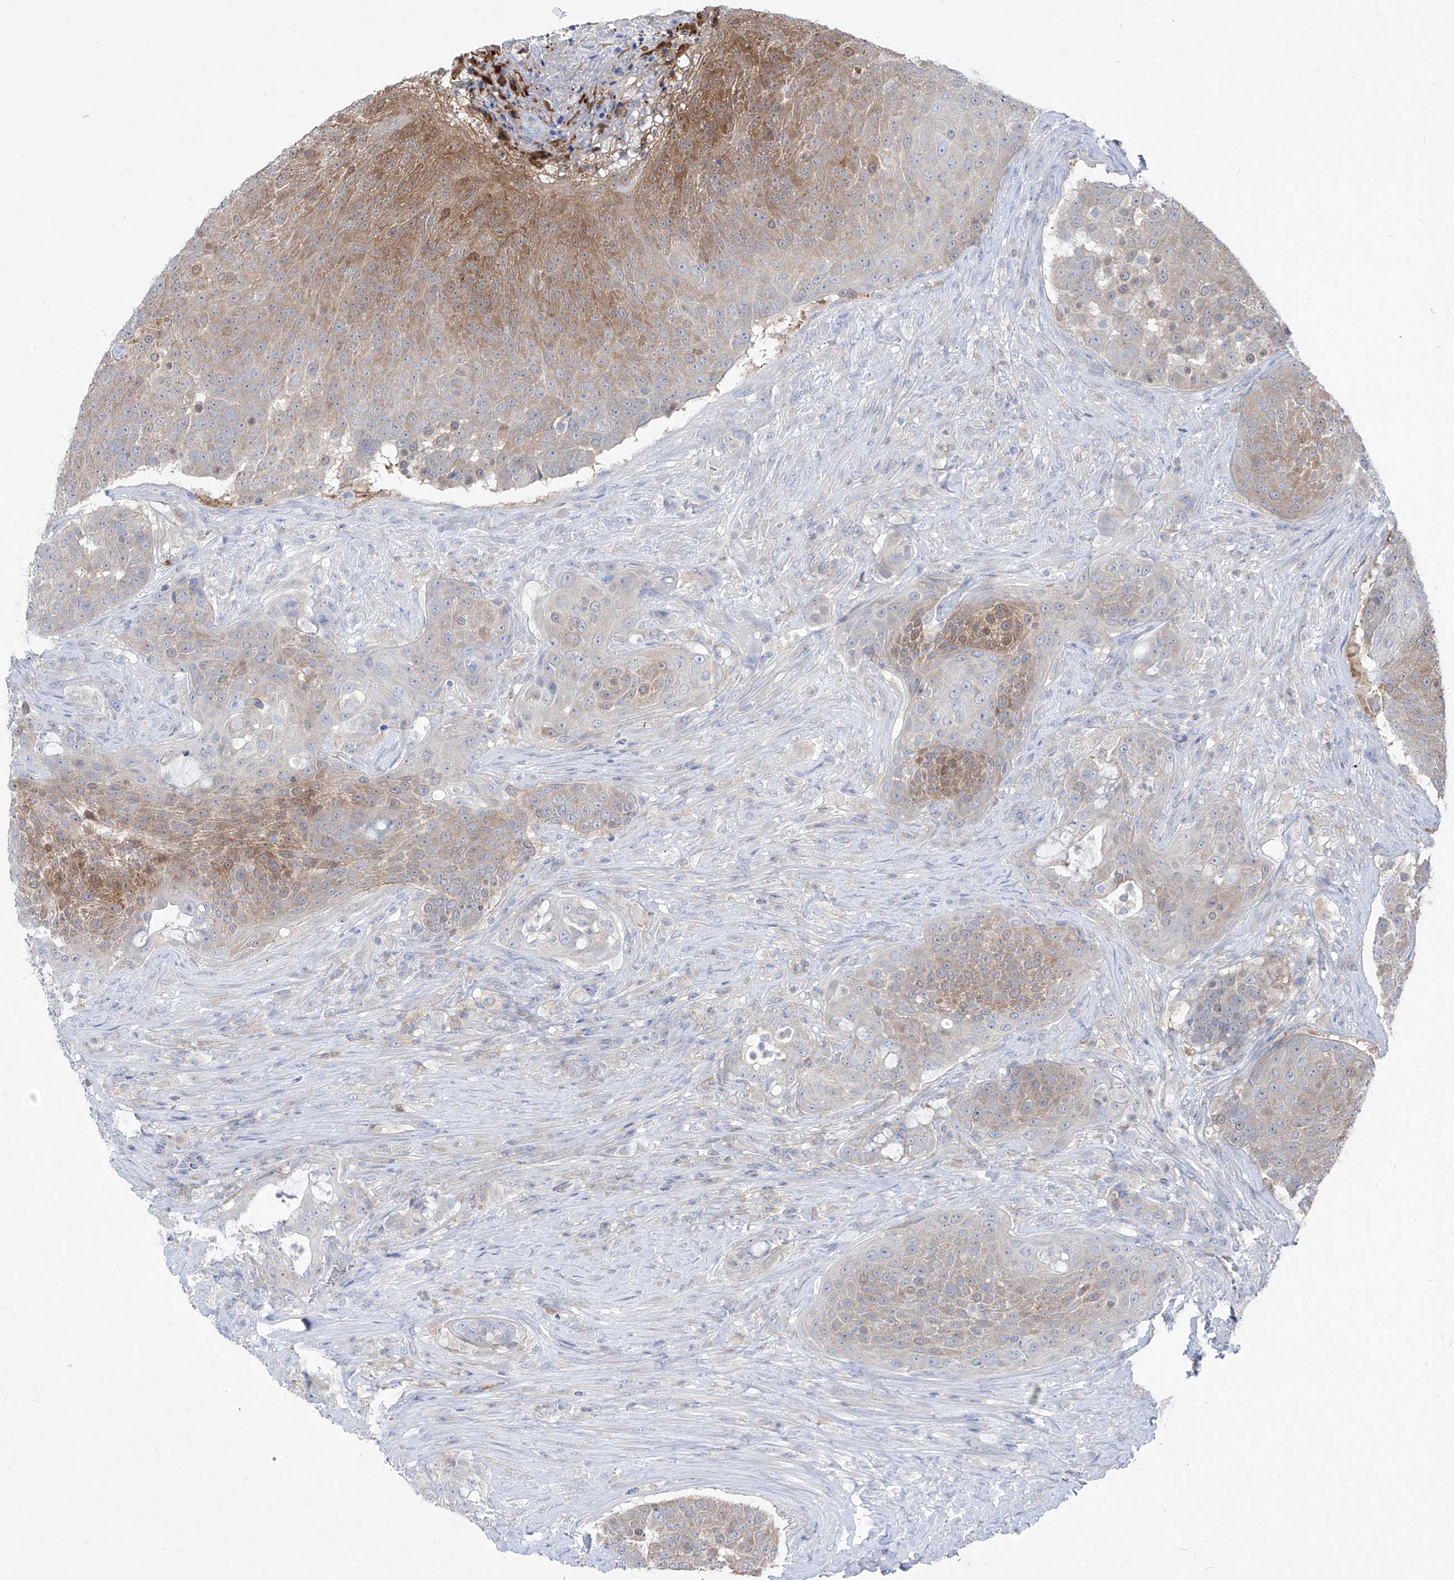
{"staining": {"intensity": "moderate", "quantity": "25%-75%", "location": "cytoplasmic/membranous"}, "tissue": "urothelial cancer", "cell_type": "Tumor cells", "image_type": "cancer", "snomed": [{"axis": "morphology", "description": "Urothelial carcinoma, High grade"}, {"axis": "topography", "description": "Urinary bladder"}], "caption": "Immunohistochemistry (IHC) staining of high-grade urothelial carcinoma, which shows medium levels of moderate cytoplasmic/membranous expression in approximately 25%-75% of tumor cells indicating moderate cytoplasmic/membranous protein positivity. The staining was performed using DAB (3,3'-diaminobenzidine) (brown) for protein detection and nuclei were counterstained in hematoxylin (blue).", "gene": "UFL1", "patient": {"sex": "female", "age": 63}}